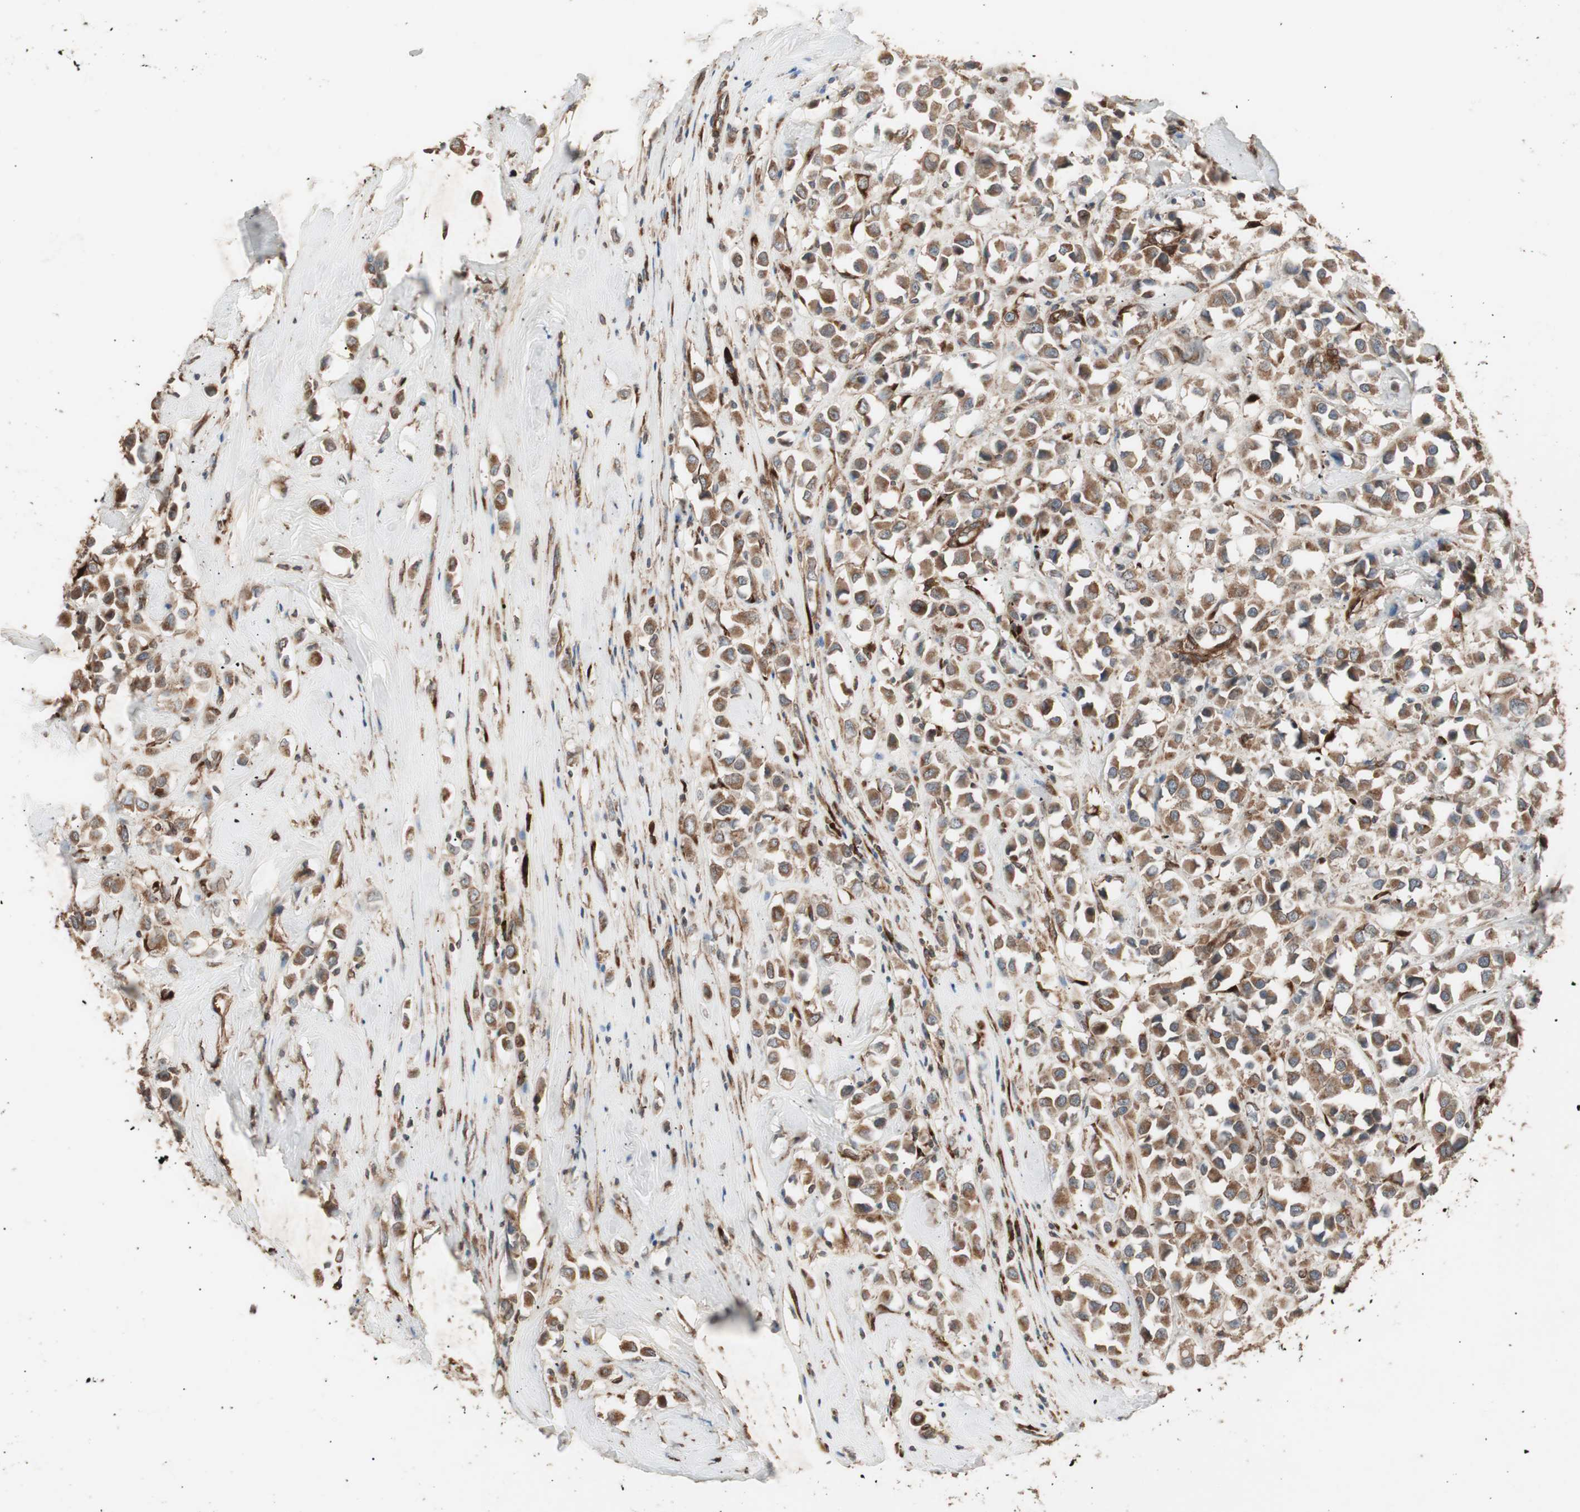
{"staining": {"intensity": "moderate", "quantity": ">75%", "location": "cytoplasmic/membranous"}, "tissue": "breast cancer", "cell_type": "Tumor cells", "image_type": "cancer", "snomed": [{"axis": "morphology", "description": "Duct carcinoma"}, {"axis": "topography", "description": "Breast"}], "caption": "High-magnification brightfield microscopy of breast infiltrating ductal carcinoma stained with DAB (3,3'-diaminobenzidine) (brown) and counterstained with hematoxylin (blue). tumor cells exhibit moderate cytoplasmic/membranous expression is identified in approximately>75% of cells.", "gene": "LZTS1", "patient": {"sex": "female", "age": 61}}